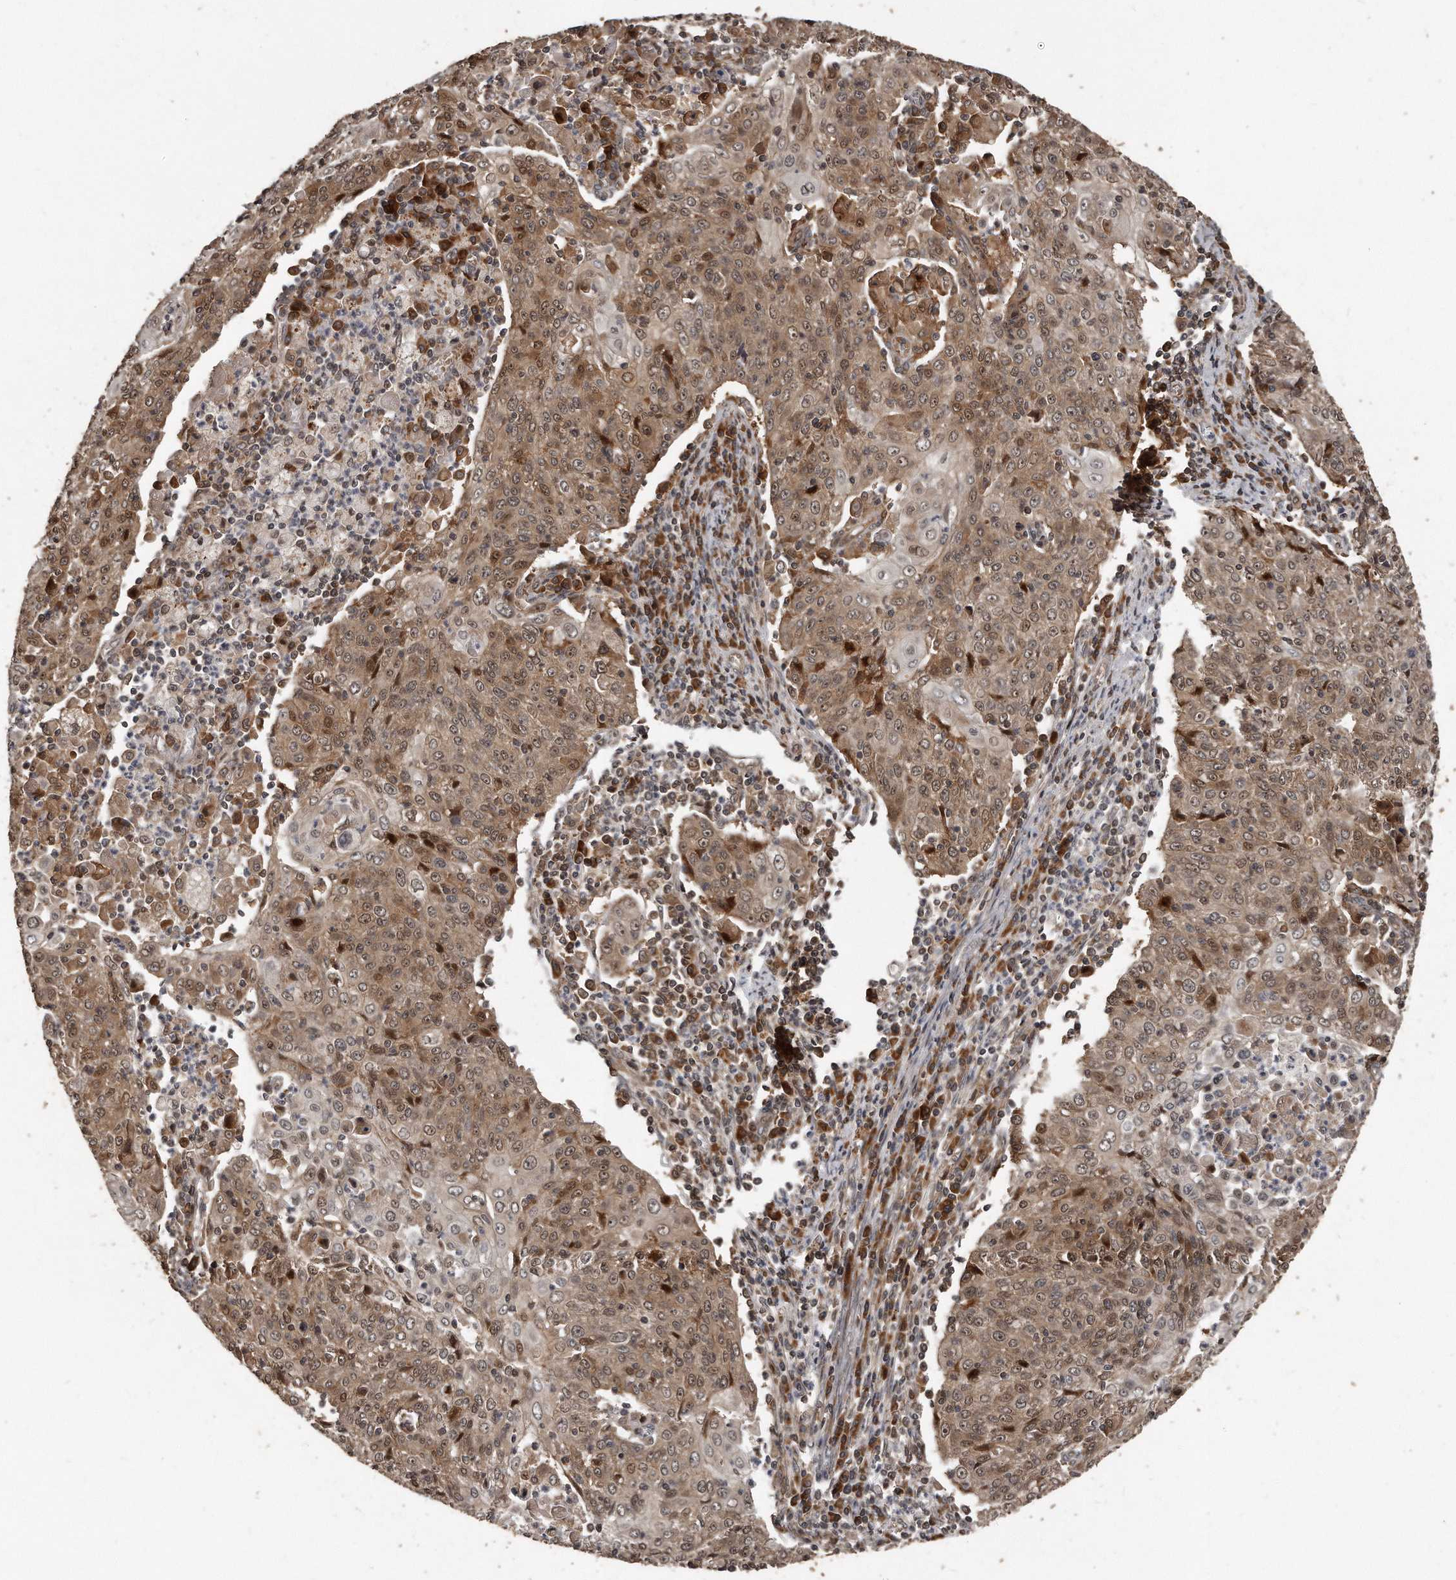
{"staining": {"intensity": "weak", "quantity": ">75%", "location": "cytoplasmic/membranous,nuclear"}, "tissue": "cervical cancer", "cell_type": "Tumor cells", "image_type": "cancer", "snomed": [{"axis": "morphology", "description": "Squamous cell carcinoma, NOS"}, {"axis": "topography", "description": "Cervix"}], "caption": "Tumor cells exhibit weak cytoplasmic/membranous and nuclear expression in about >75% of cells in cervical cancer. The staining is performed using DAB brown chromogen to label protein expression. The nuclei are counter-stained blue using hematoxylin.", "gene": "GCH1", "patient": {"sex": "female", "age": 48}}